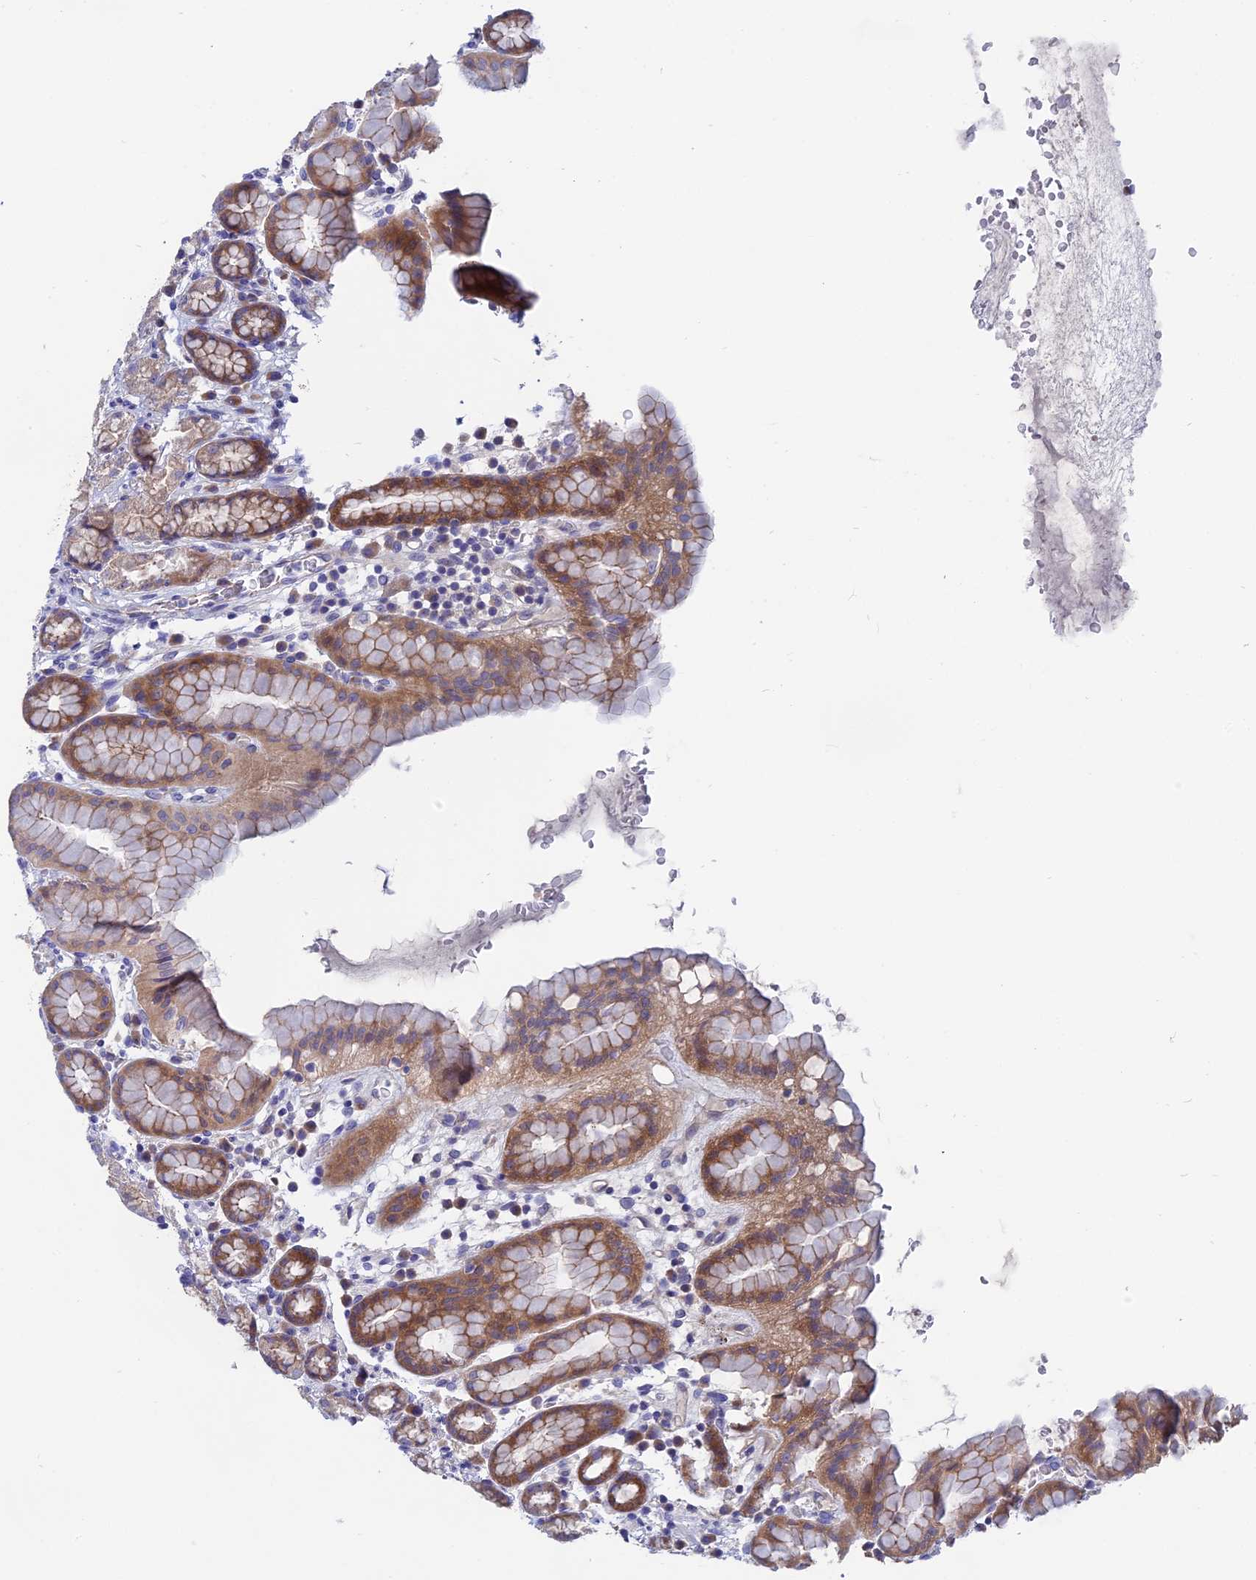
{"staining": {"intensity": "moderate", "quantity": ">75%", "location": "cytoplasmic/membranous"}, "tissue": "stomach", "cell_type": "Glandular cells", "image_type": "normal", "snomed": [{"axis": "morphology", "description": "Normal tissue, NOS"}, {"axis": "topography", "description": "Stomach, upper"}, {"axis": "topography", "description": "Stomach, lower"}, {"axis": "topography", "description": "Small intestine"}], "caption": "A brown stain highlights moderate cytoplasmic/membranous expression of a protein in glandular cells of normal stomach.", "gene": "TENT4B", "patient": {"sex": "male", "age": 68}}